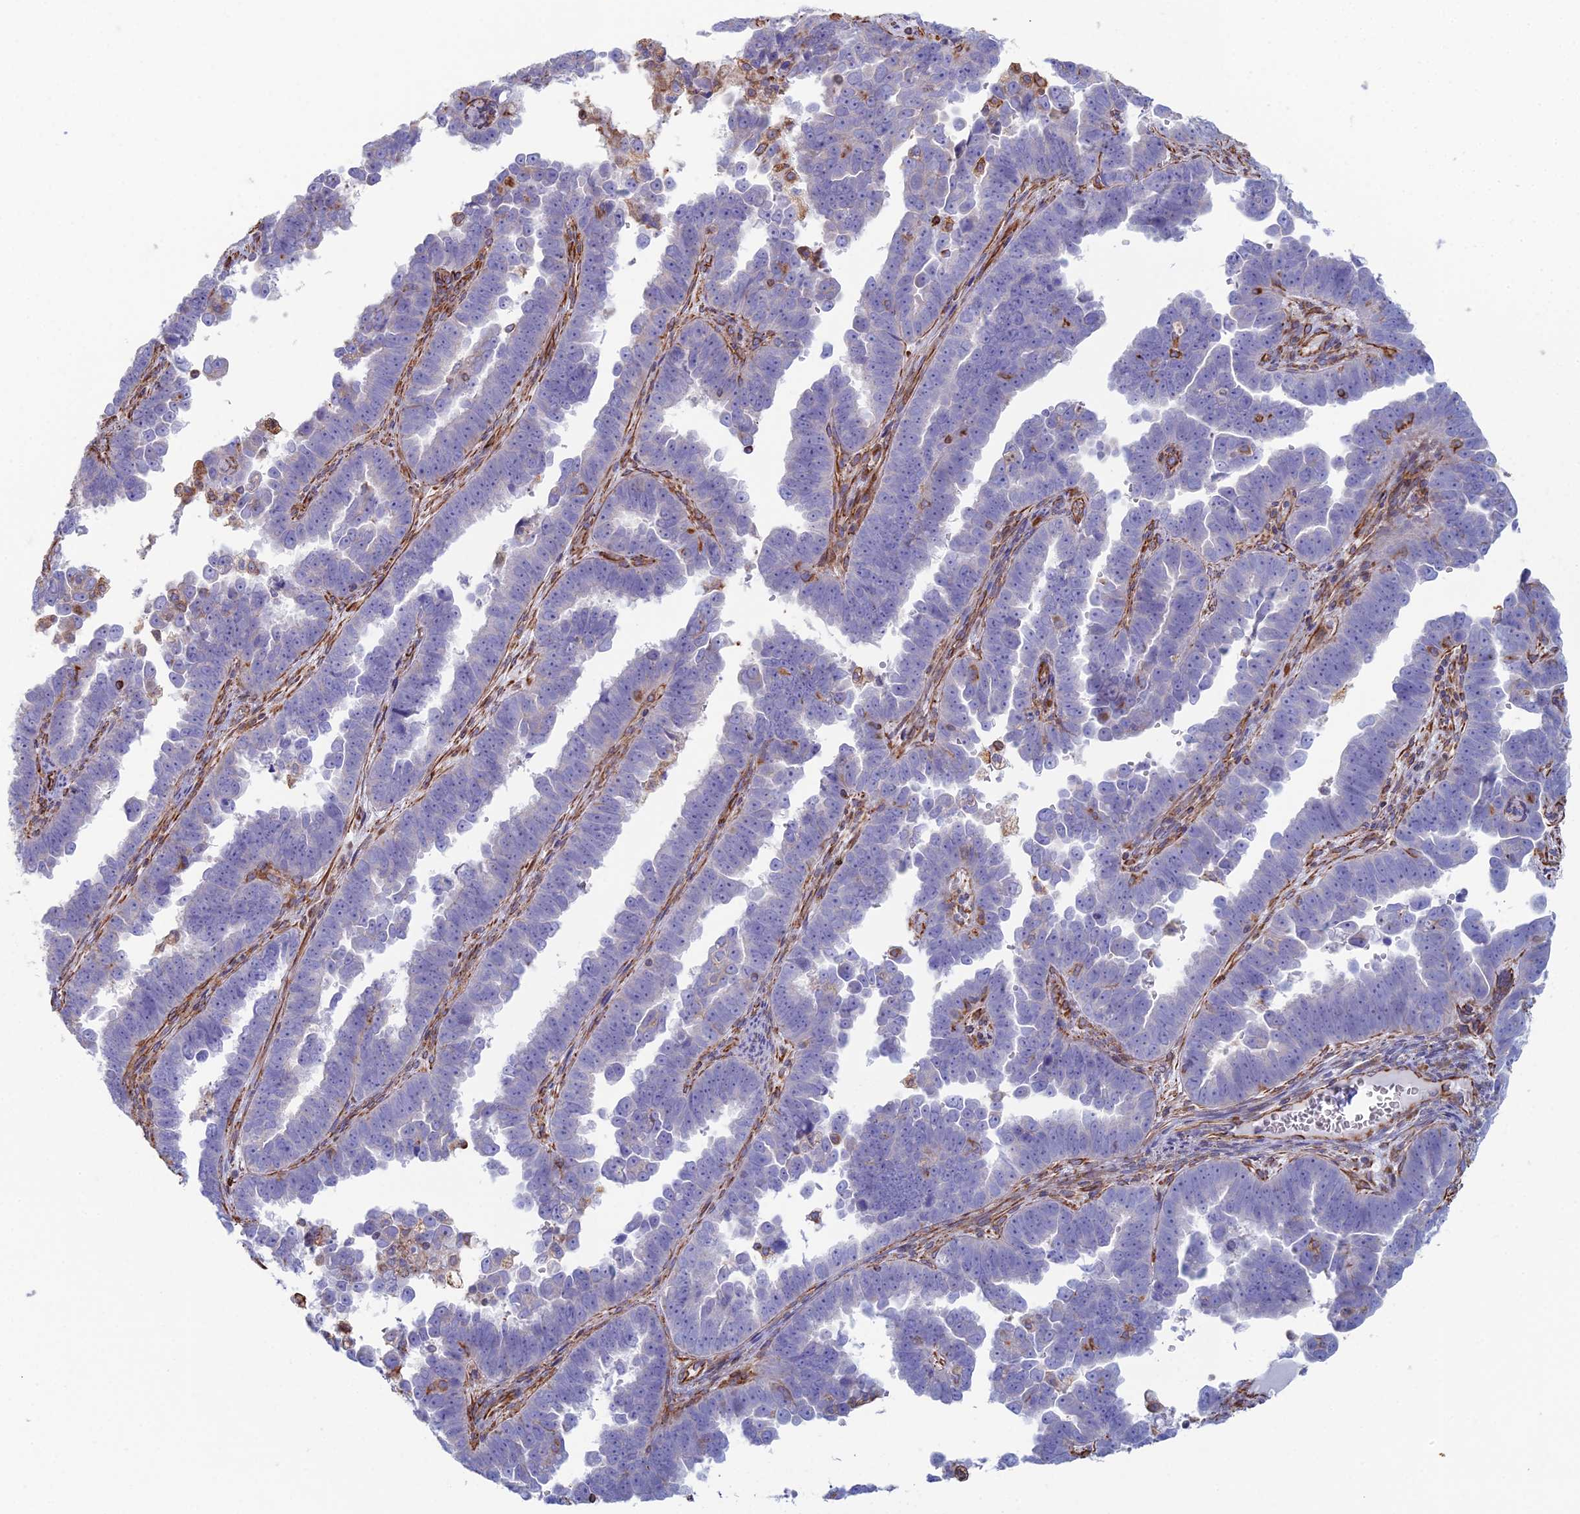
{"staining": {"intensity": "negative", "quantity": "none", "location": "none"}, "tissue": "endometrial cancer", "cell_type": "Tumor cells", "image_type": "cancer", "snomed": [{"axis": "morphology", "description": "Adenocarcinoma, NOS"}, {"axis": "topography", "description": "Endometrium"}], "caption": "Image shows no significant protein staining in tumor cells of endometrial adenocarcinoma.", "gene": "CLVS2", "patient": {"sex": "female", "age": 75}}